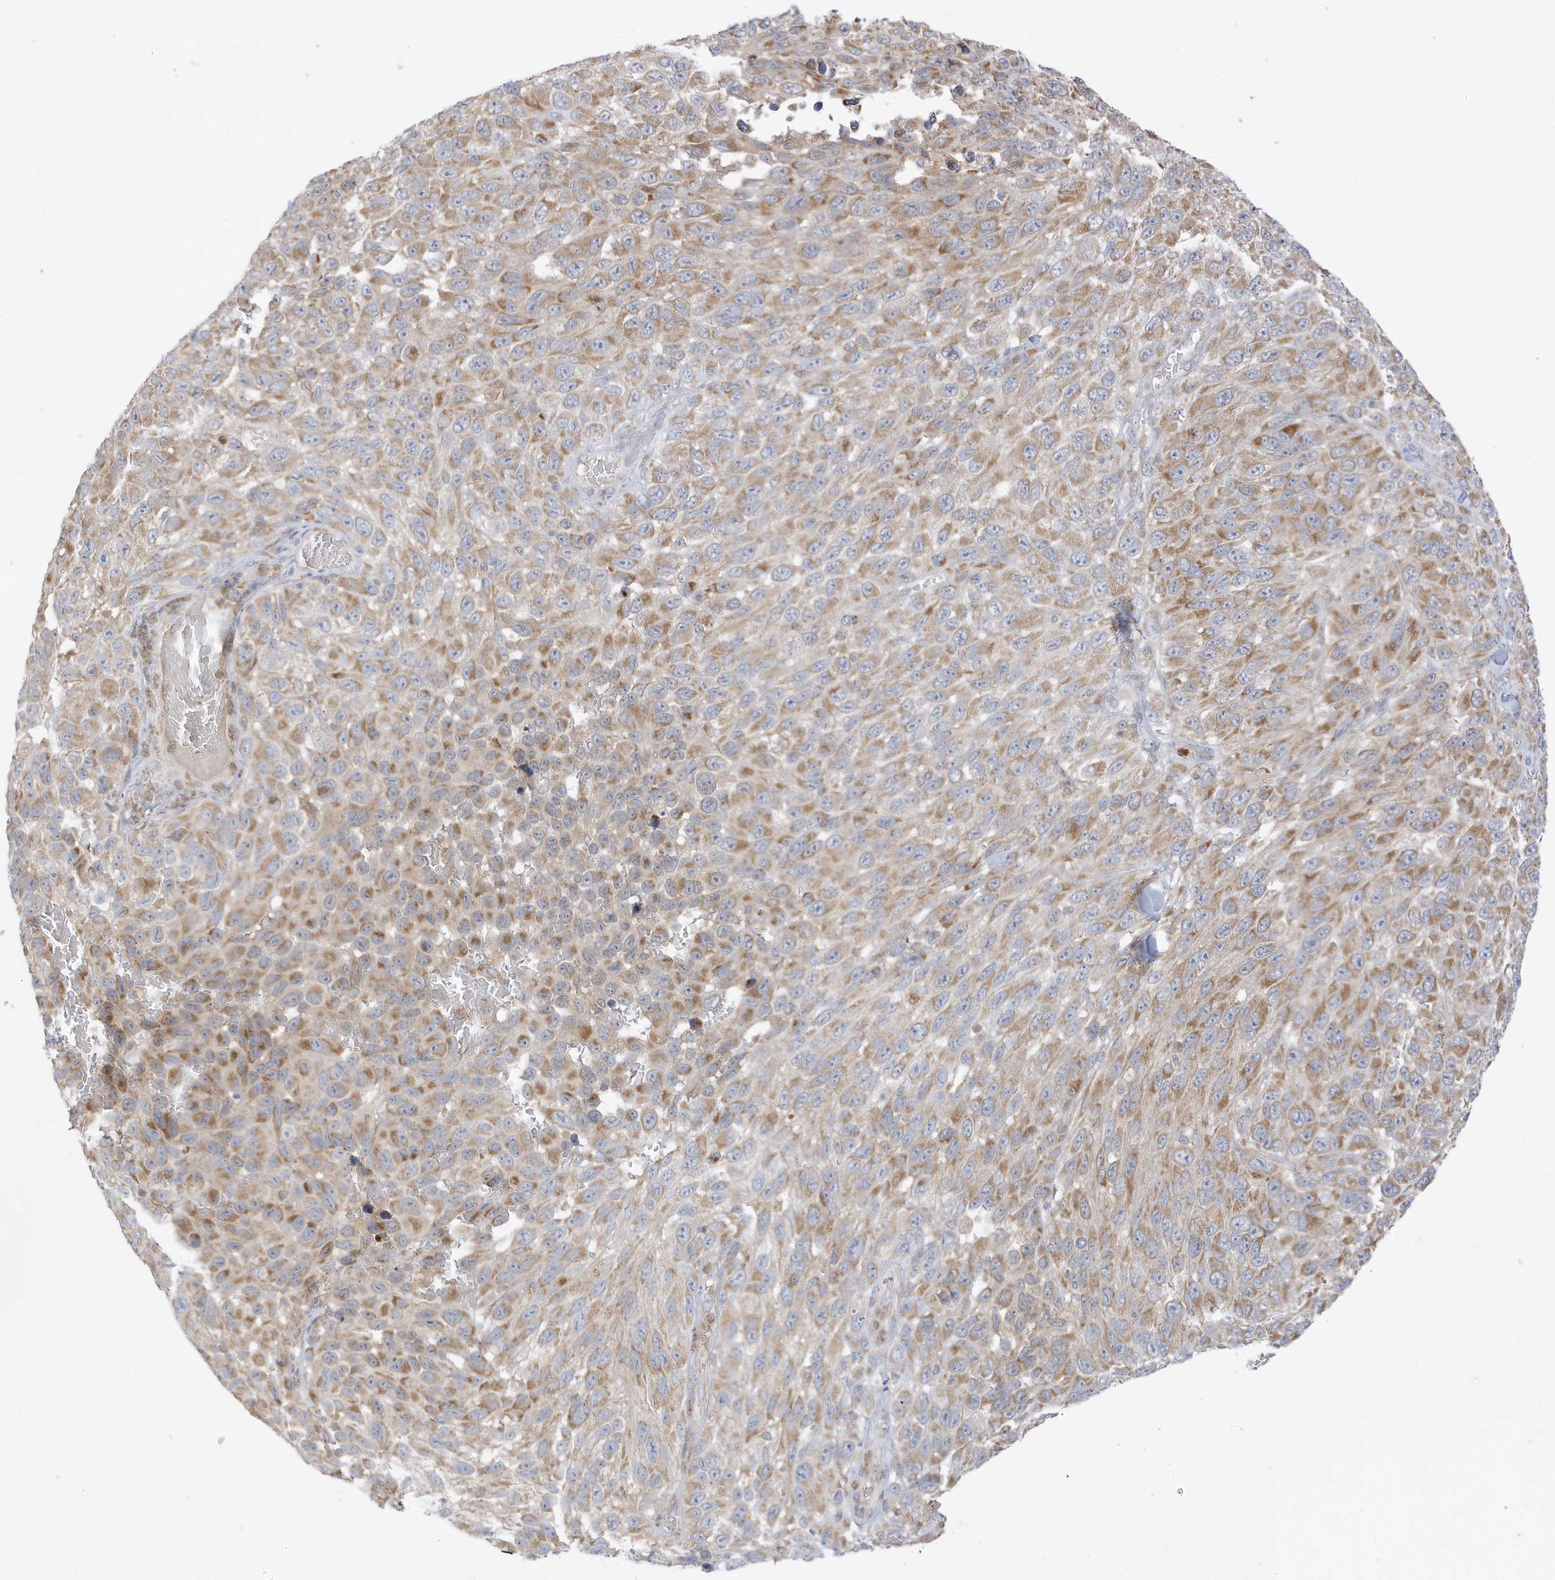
{"staining": {"intensity": "moderate", "quantity": ">75%", "location": "cytoplasmic/membranous"}, "tissue": "melanoma", "cell_type": "Tumor cells", "image_type": "cancer", "snomed": [{"axis": "morphology", "description": "Malignant melanoma, NOS"}, {"axis": "topography", "description": "Skin"}], "caption": "Tumor cells show medium levels of moderate cytoplasmic/membranous staining in approximately >75% of cells in human melanoma.", "gene": "NPPC", "patient": {"sex": "female", "age": 94}}